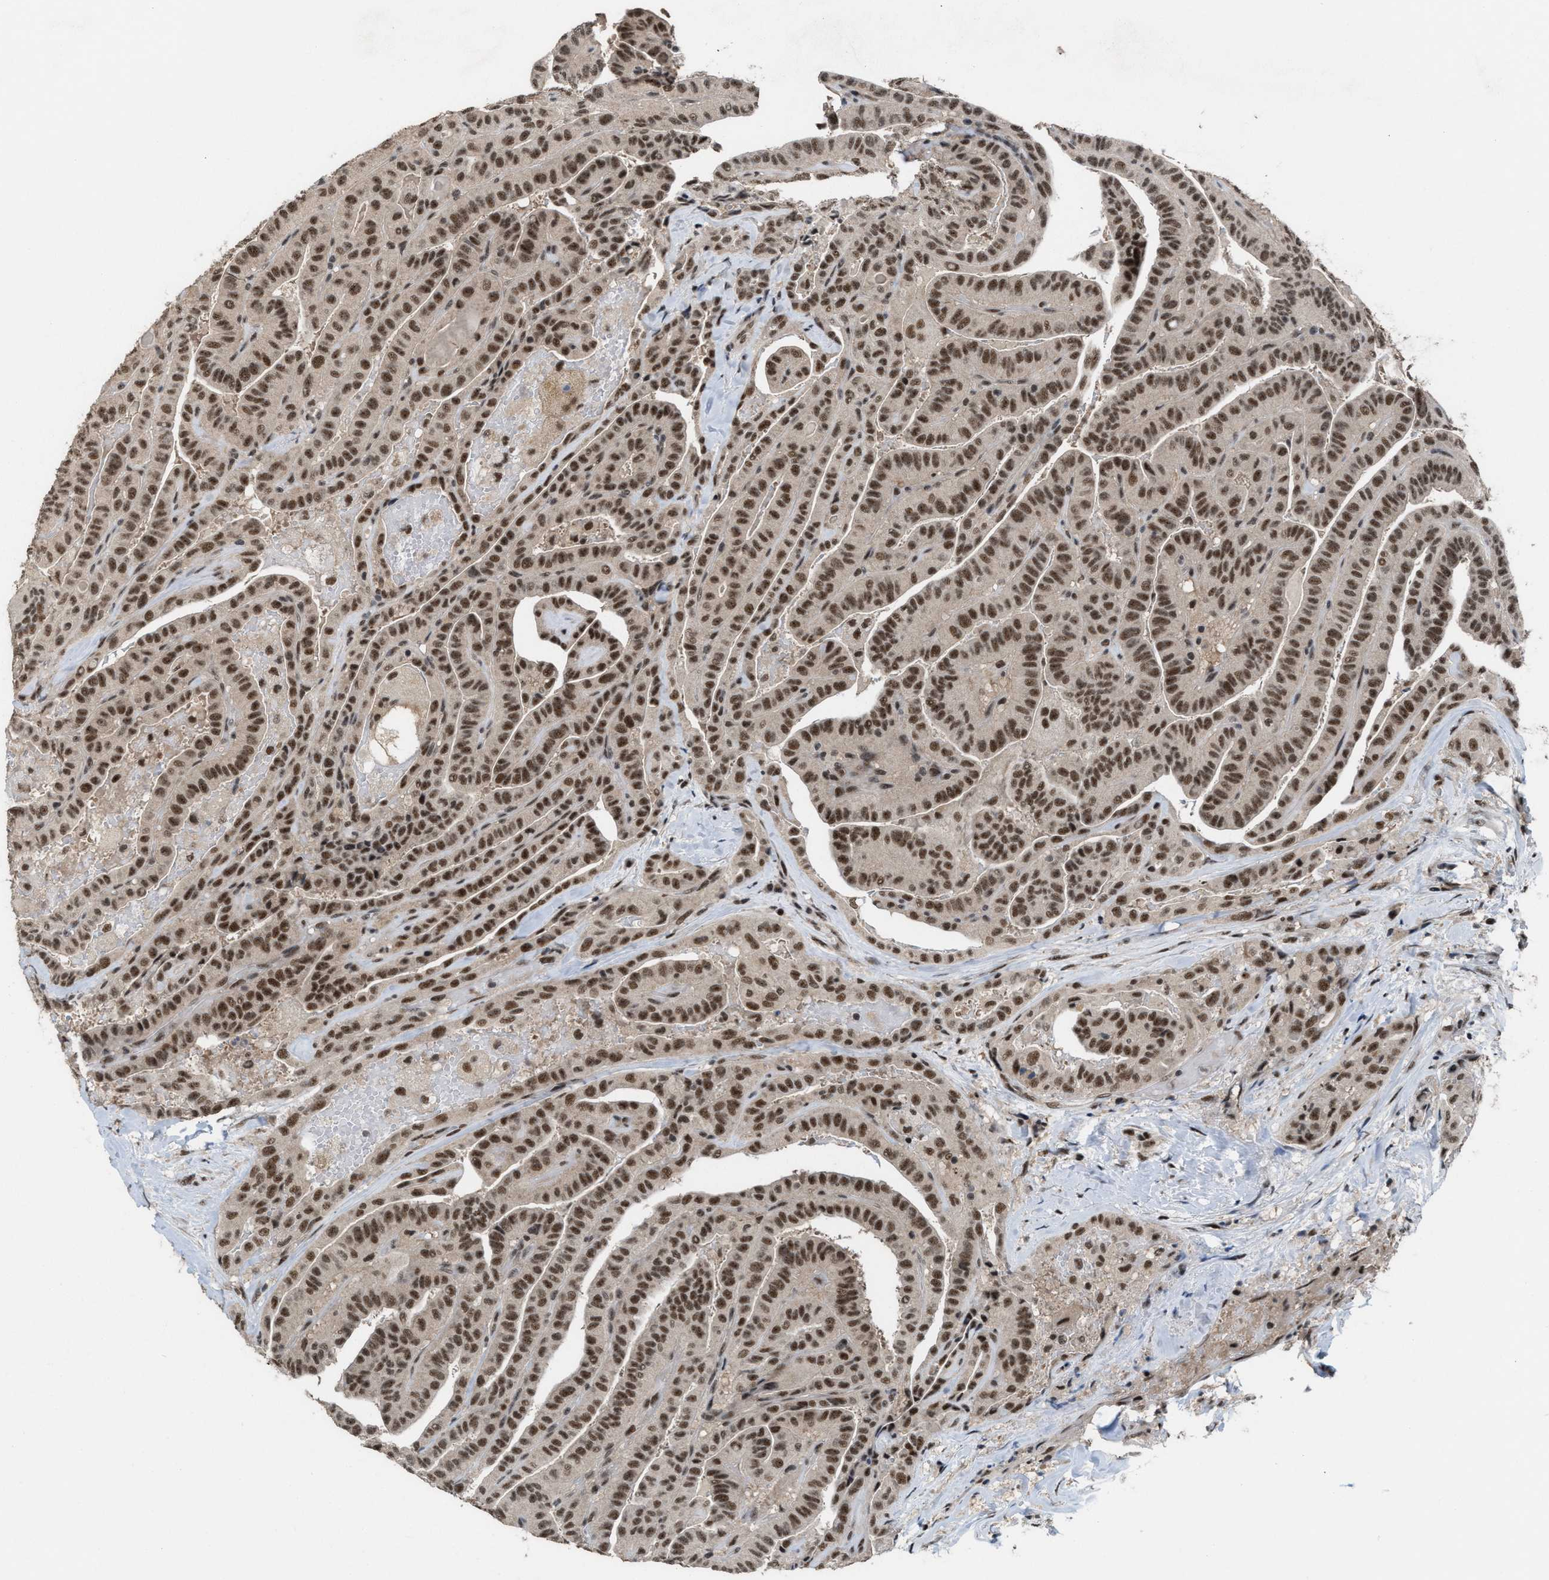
{"staining": {"intensity": "strong", "quantity": ">75%", "location": "nuclear"}, "tissue": "thyroid cancer", "cell_type": "Tumor cells", "image_type": "cancer", "snomed": [{"axis": "morphology", "description": "Papillary adenocarcinoma, NOS"}, {"axis": "topography", "description": "Thyroid gland"}], "caption": "Human thyroid papillary adenocarcinoma stained with a protein marker displays strong staining in tumor cells.", "gene": "PRPF4", "patient": {"sex": "male", "age": 77}}